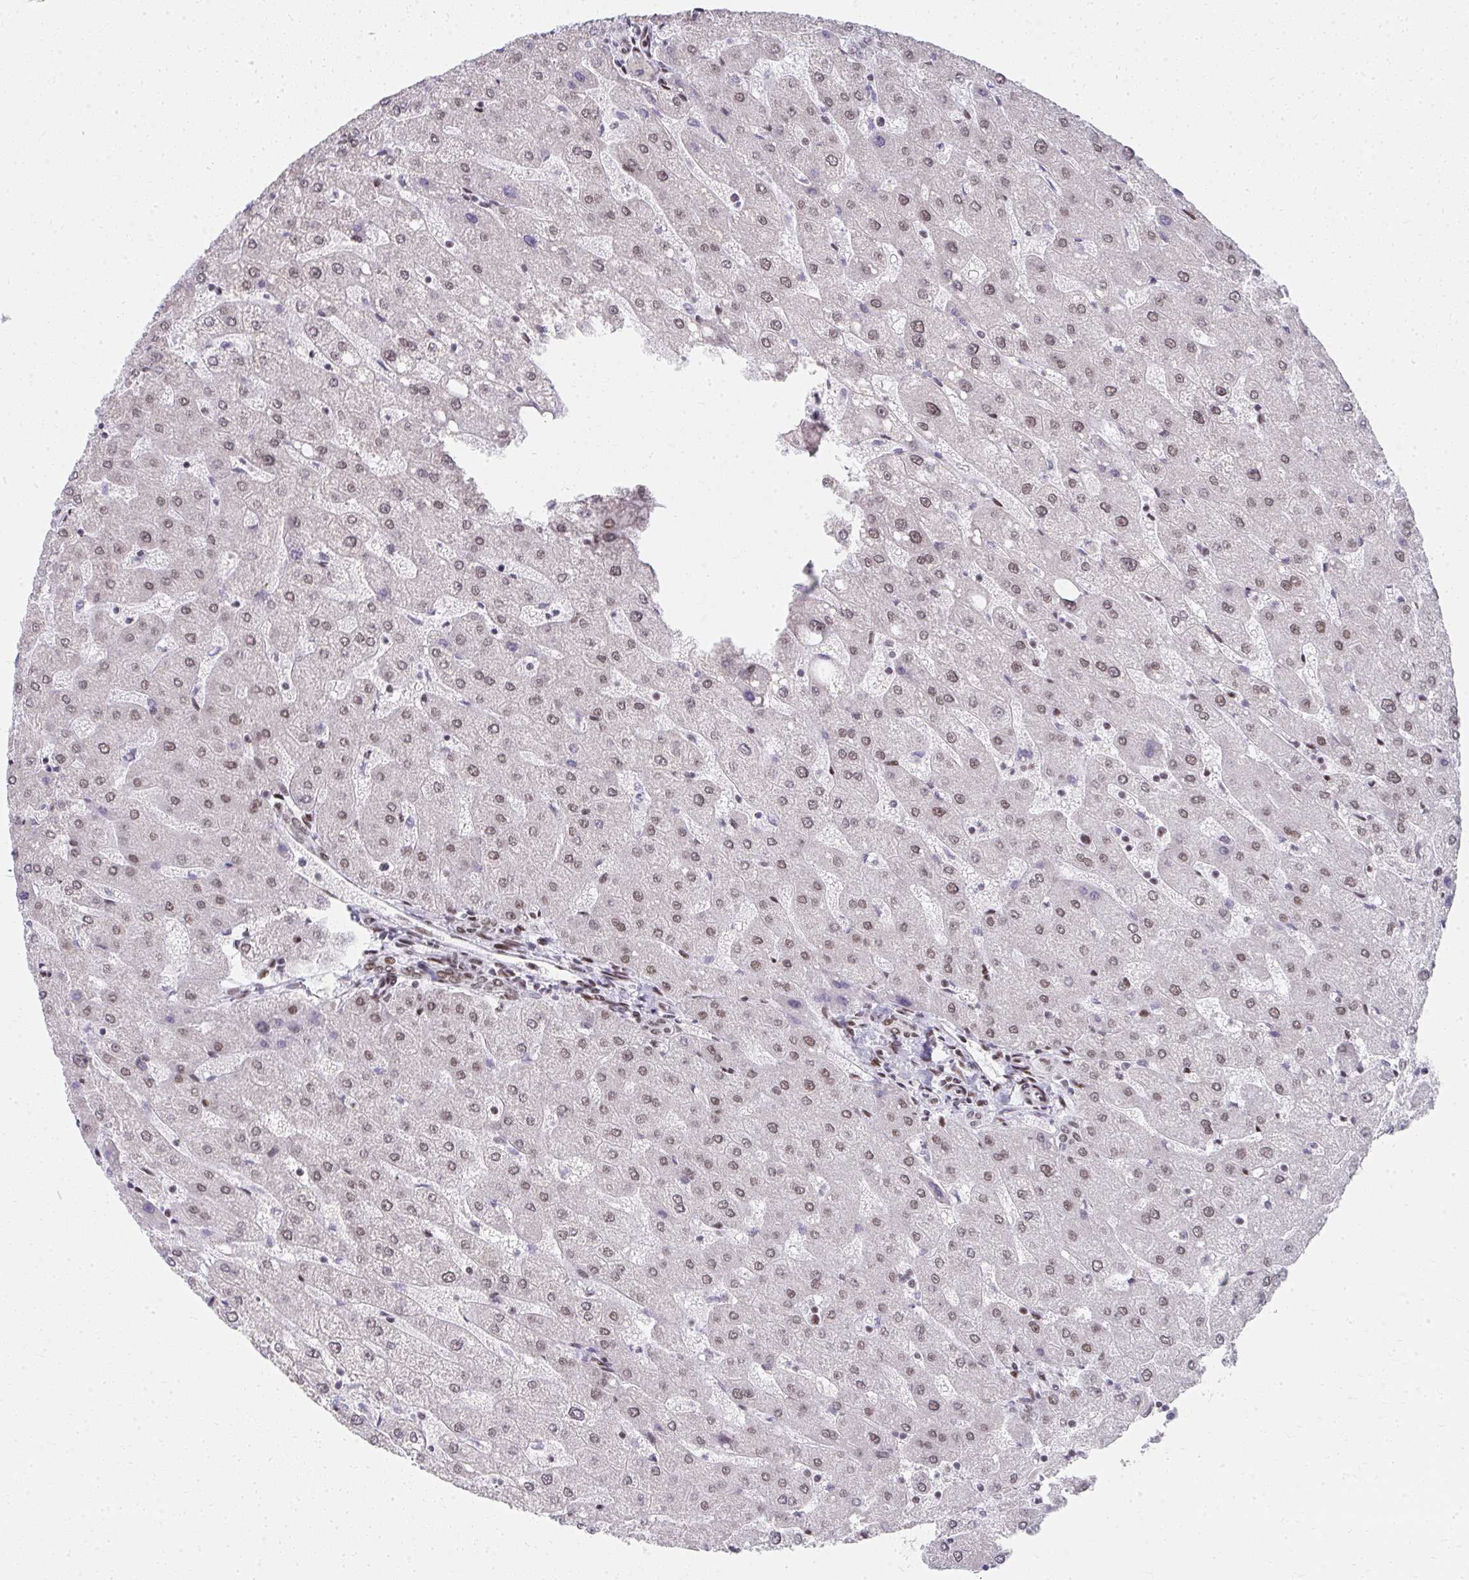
{"staining": {"intensity": "moderate", "quantity": ">75%", "location": "nuclear"}, "tissue": "liver", "cell_type": "Cholangiocytes", "image_type": "normal", "snomed": [{"axis": "morphology", "description": "Normal tissue, NOS"}, {"axis": "topography", "description": "Liver"}], "caption": "This image demonstrates immunohistochemistry staining of unremarkable human liver, with medium moderate nuclear expression in about >75% of cholangiocytes.", "gene": "CREBBP", "patient": {"sex": "male", "age": 67}}